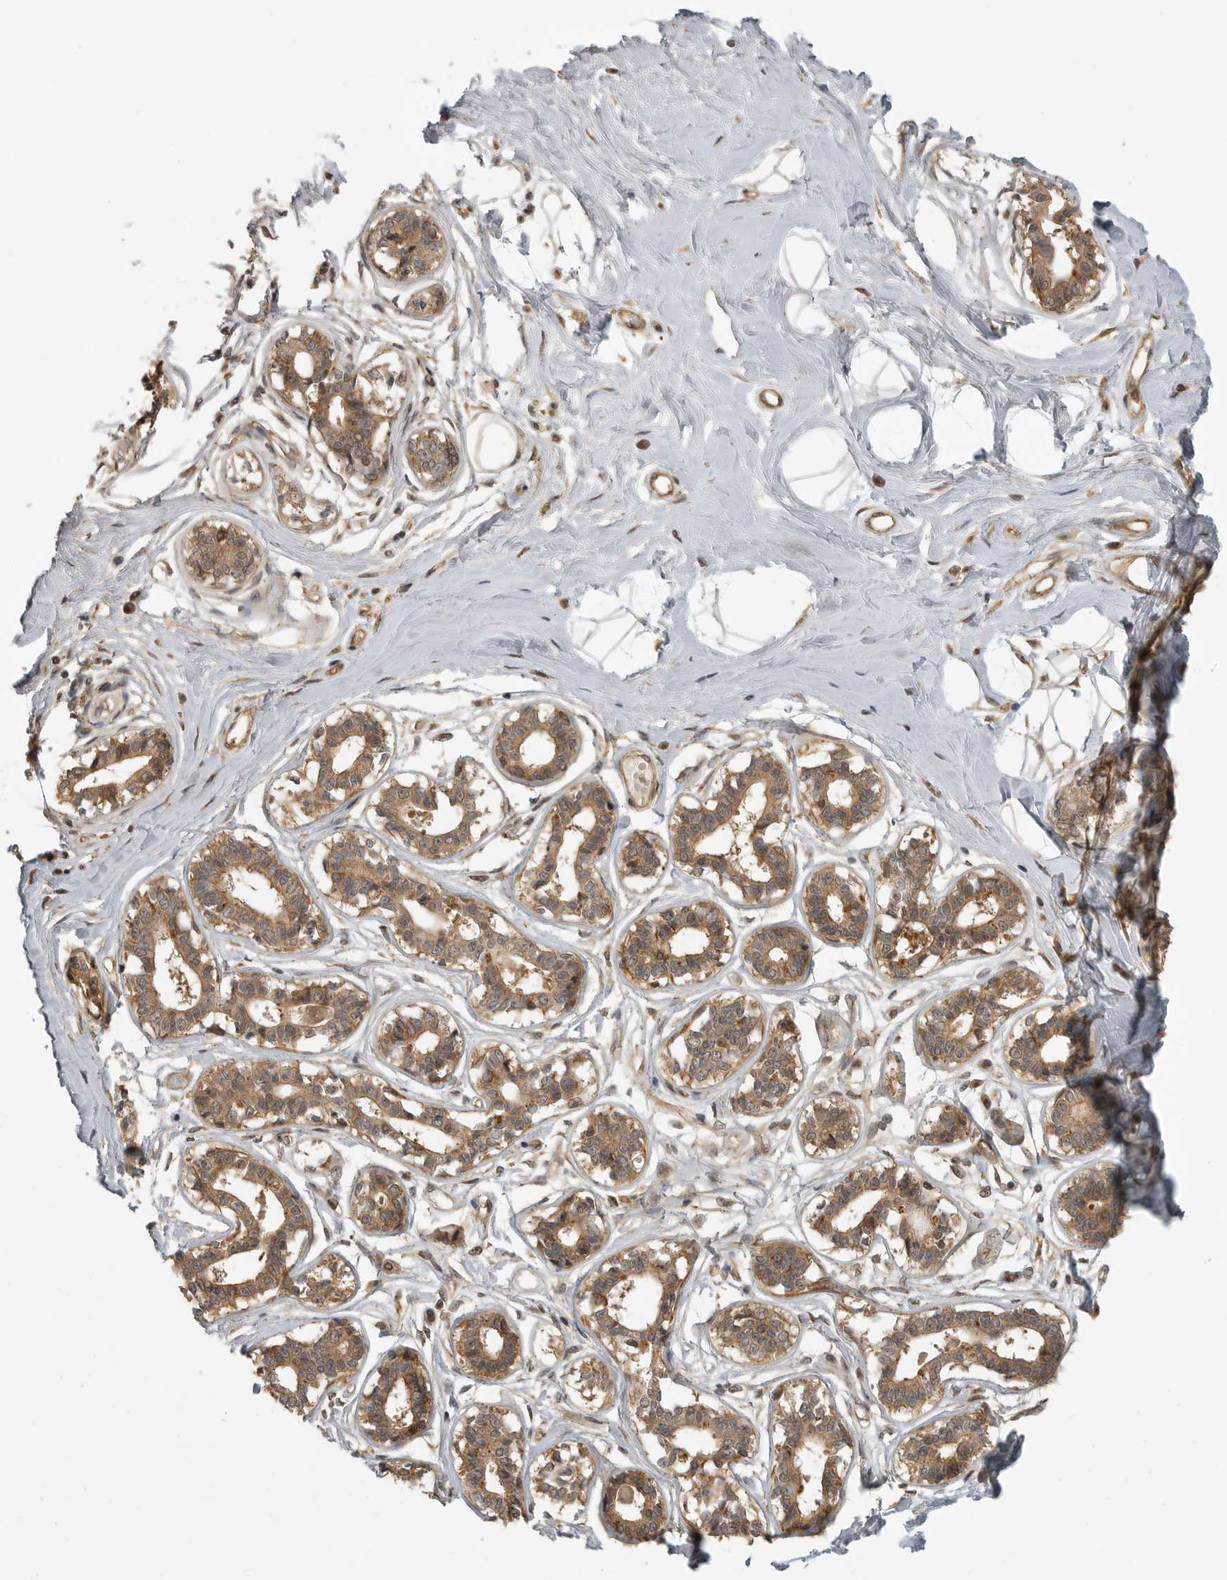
{"staining": {"intensity": "weak", "quantity": ">75%", "location": "cytoplasmic/membranous"}, "tissue": "breast", "cell_type": "Adipocytes", "image_type": "normal", "snomed": [{"axis": "morphology", "description": "Normal tissue, NOS"}, {"axis": "topography", "description": "Breast"}], "caption": "IHC histopathology image of normal breast stained for a protein (brown), which displays low levels of weak cytoplasmic/membranous positivity in approximately >75% of adipocytes.", "gene": "CUEDC1", "patient": {"sex": "female", "age": 45}}